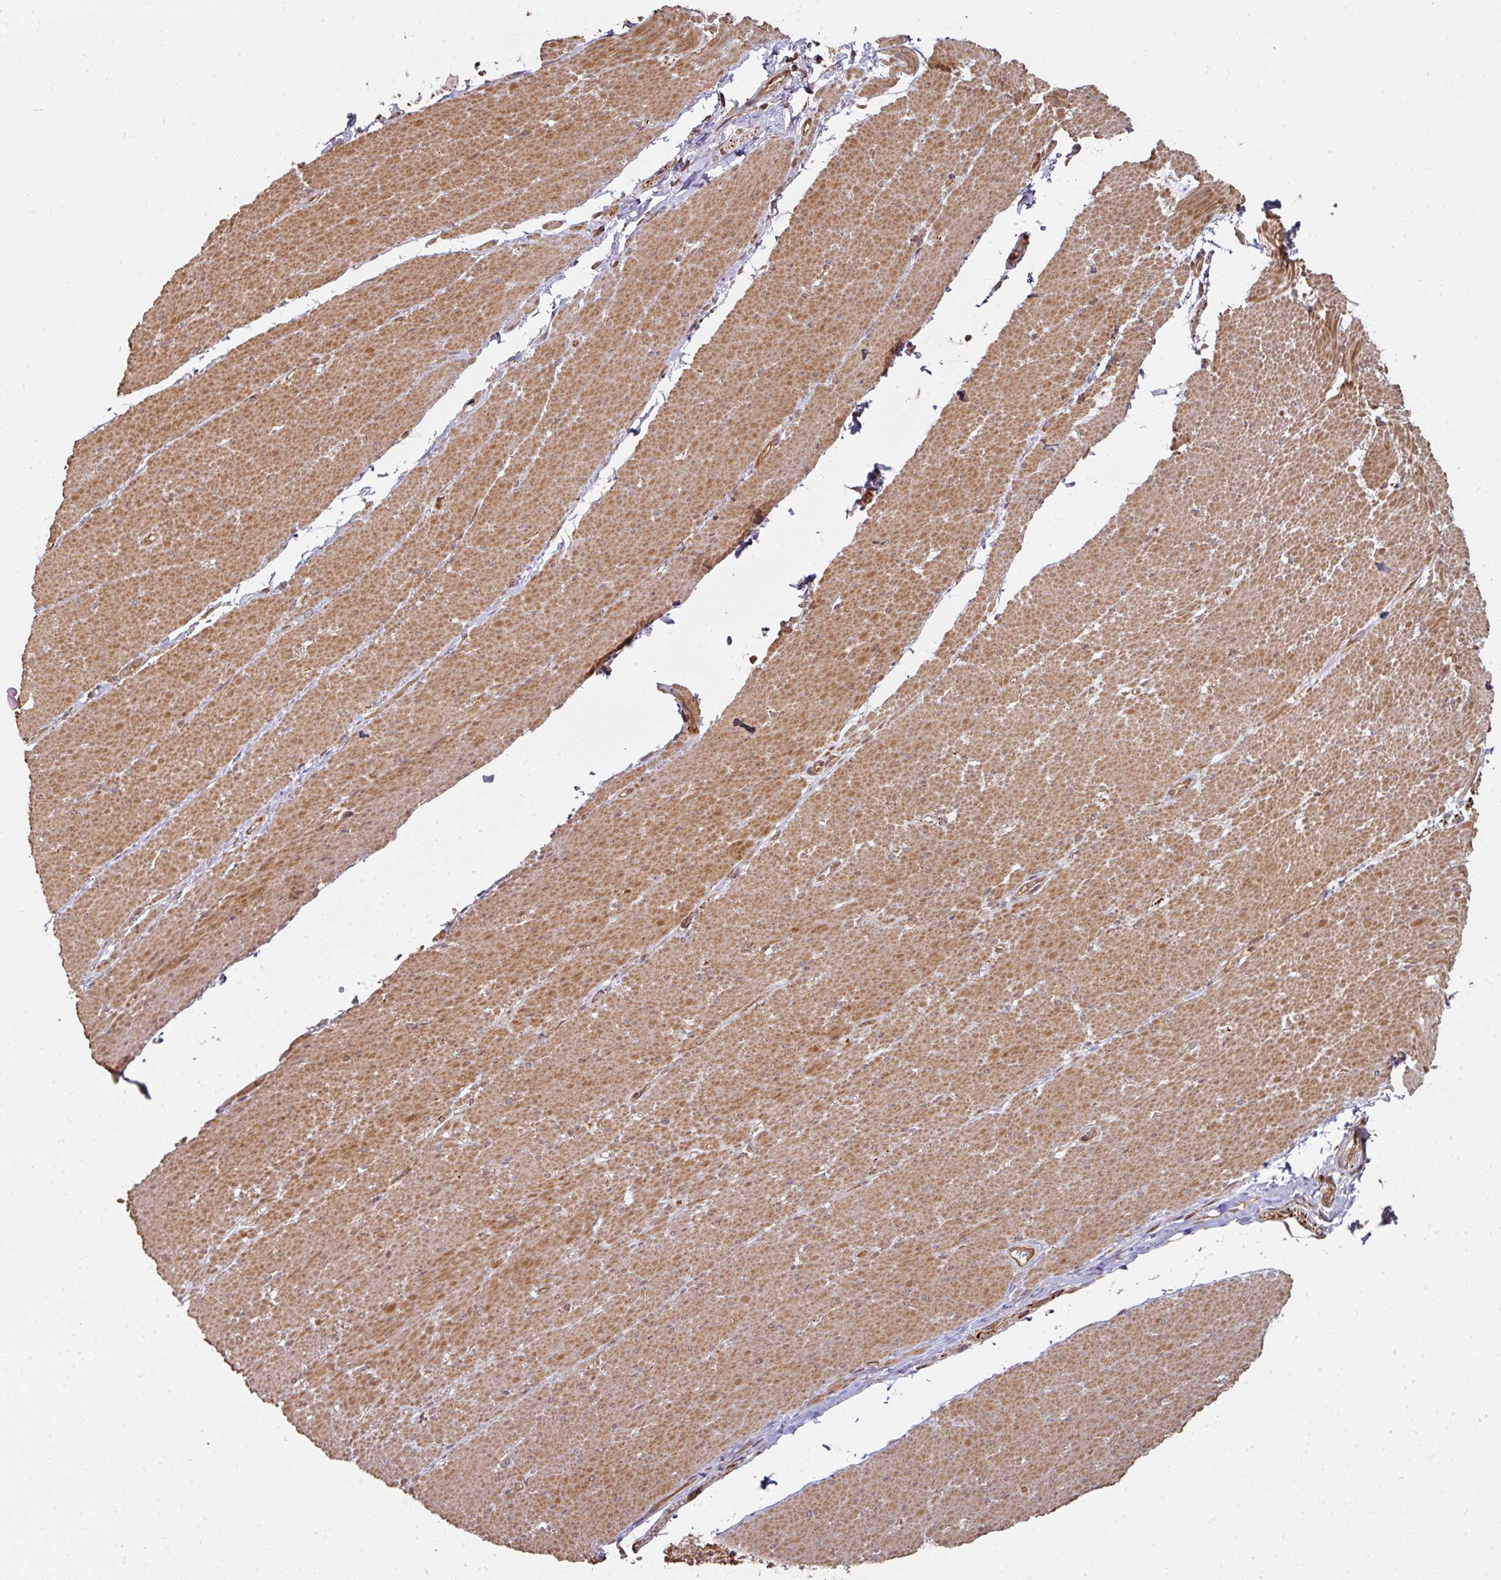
{"staining": {"intensity": "moderate", "quantity": ">75%", "location": "cytoplasmic/membranous"}, "tissue": "smooth muscle", "cell_type": "Smooth muscle cells", "image_type": "normal", "snomed": [{"axis": "morphology", "description": "Normal tissue, NOS"}, {"axis": "topography", "description": "Smooth muscle"}, {"axis": "topography", "description": "Rectum"}], "caption": "A brown stain highlights moderate cytoplasmic/membranous expression of a protein in smooth muscle cells of unremarkable smooth muscle. The protein is stained brown, and the nuclei are stained in blue (DAB IHC with brightfield microscopy, high magnification).", "gene": "EIF4EBP2", "patient": {"sex": "male", "age": 53}}